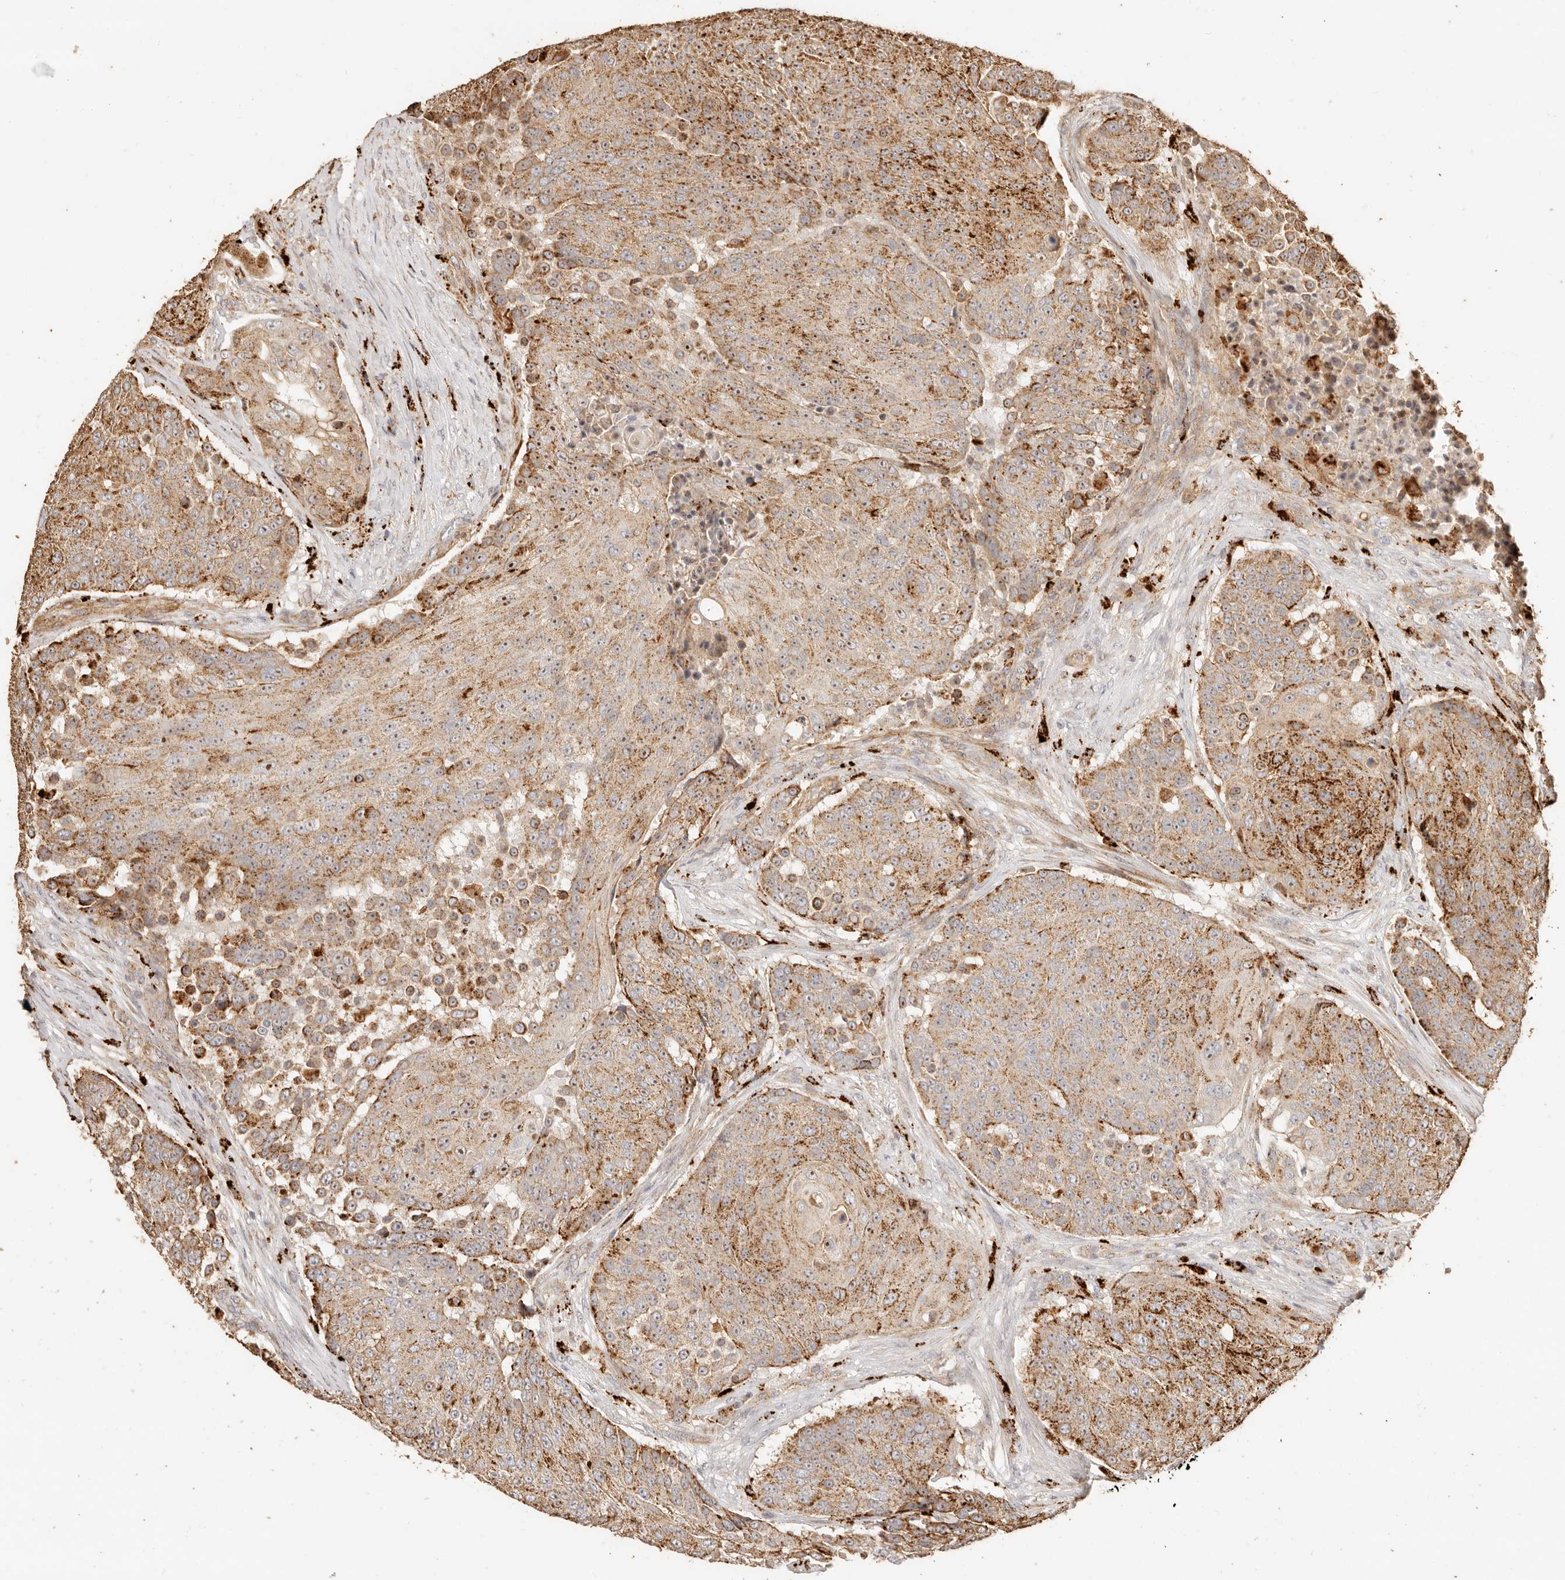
{"staining": {"intensity": "moderate", "quantity": ">75%", "location": "cytoplasmic/membranous,nuclear"}, "tissue": "urothelial cancer", "cell_type": "Tumor cells", "image_type": "cancer", "snomed": [{"axis": "morphology", "description": "Urothelial carcinoma, High grade"}, {"axis": "topography", "description": "Urinary bladder"}], "caption": "Immunohistochemical staining of urothelial carcinoma (high-grade) demonstrates medium levels of moderate cytoplasmic/membranous and nuclear protein positivity in about >75% of tumor cells.", "gene": "PTPN22", "patient": {"sex": "female", "age": 63}}